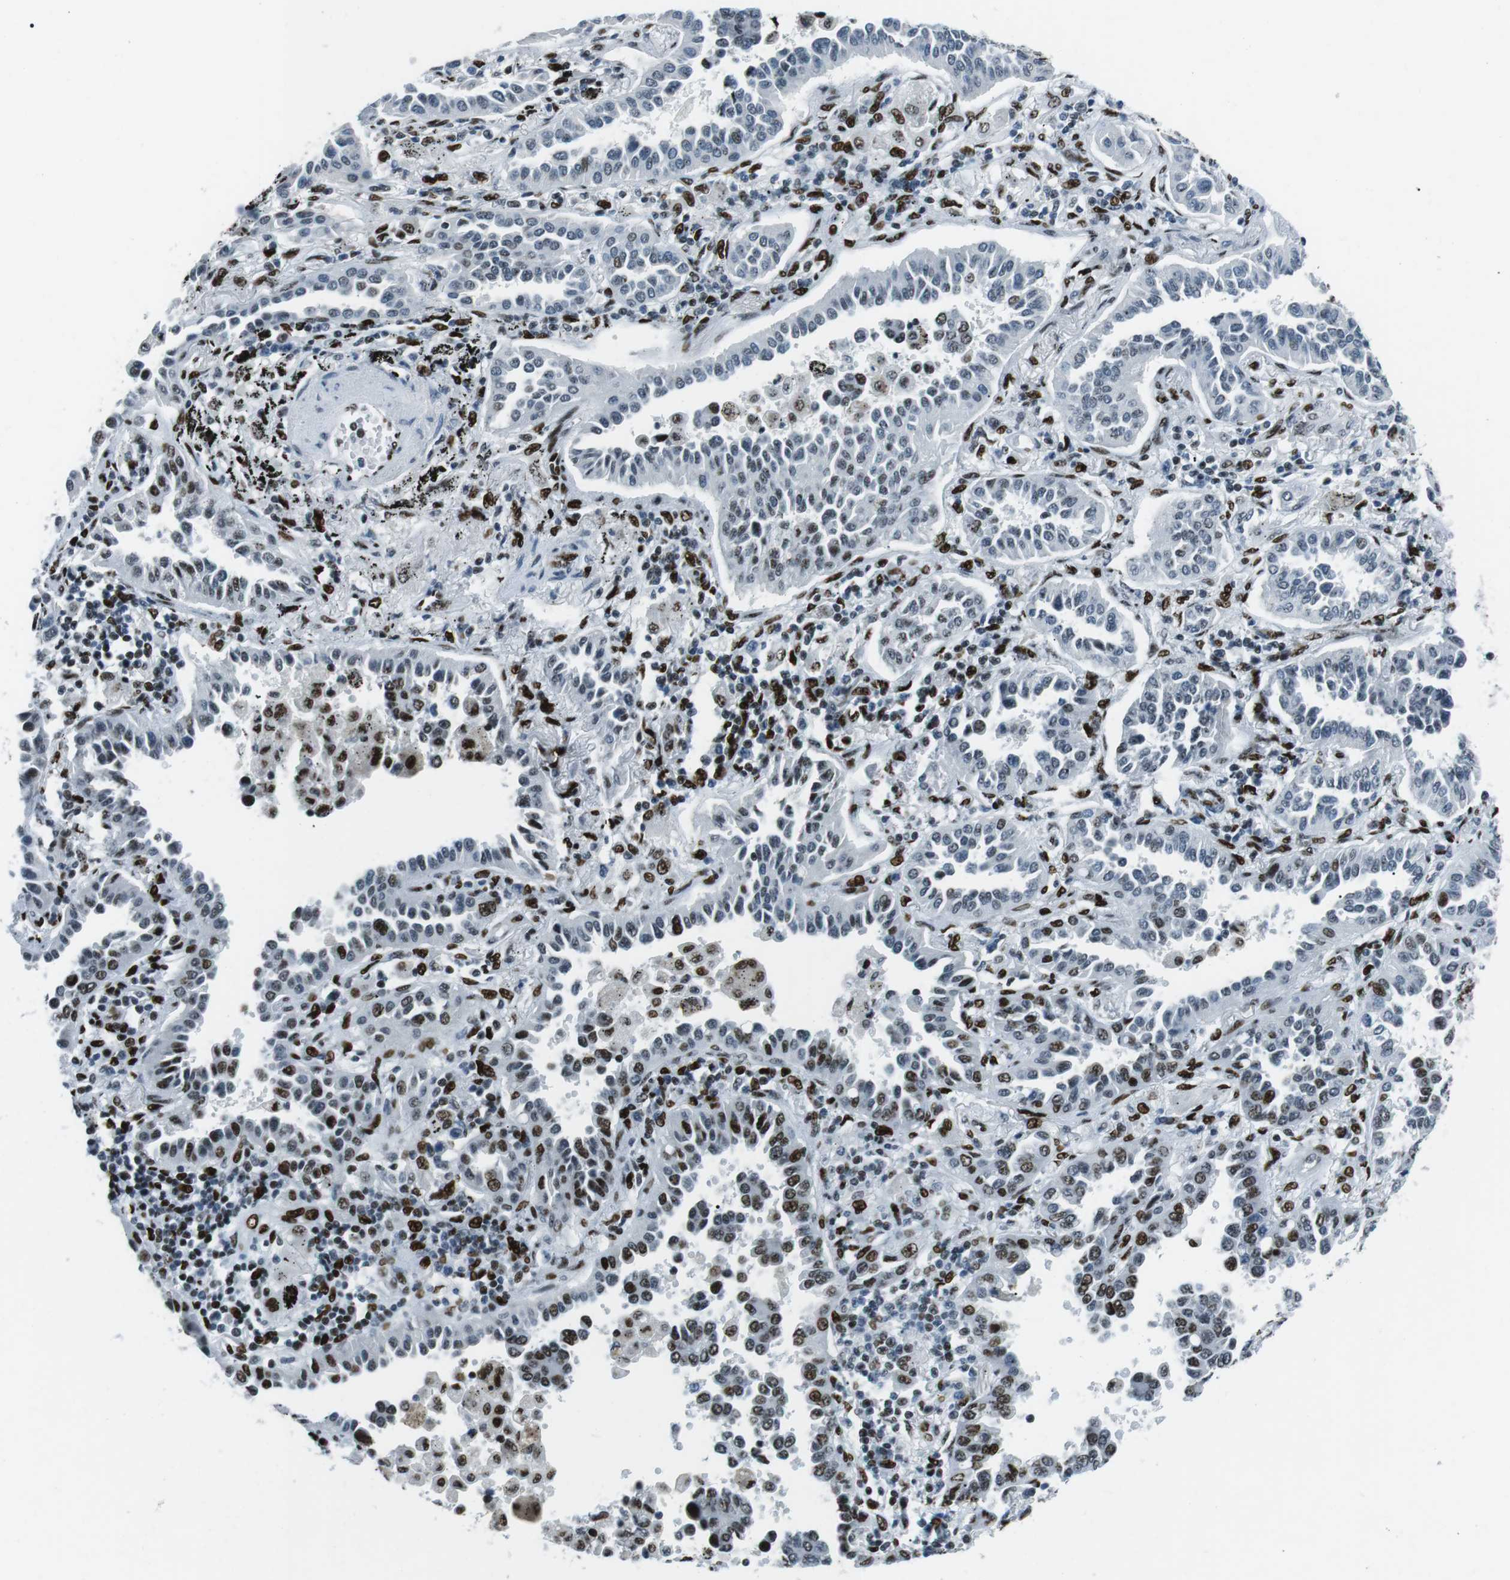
{"staining": {"intensity": "moderate", "quantity": "<25%", "location": "nuclear"}, "tissue": "lung cancer", "cell_type": "Tumor cells", "image_type": "cancer", "snomed": [{"axis": "morphology", "description": "Normal tissue, NOS"}, {"axis": "morphology", "description": "Adenocarcinoma, NOS"}, {"axis": "topography", "description": "Lung"}], "caption": "Moderate nuclear protein positivity is identified in about <25% of tumor cells in lung cancer.", "gene": "PML", "patient": {"sex": "male", "age": 59}}